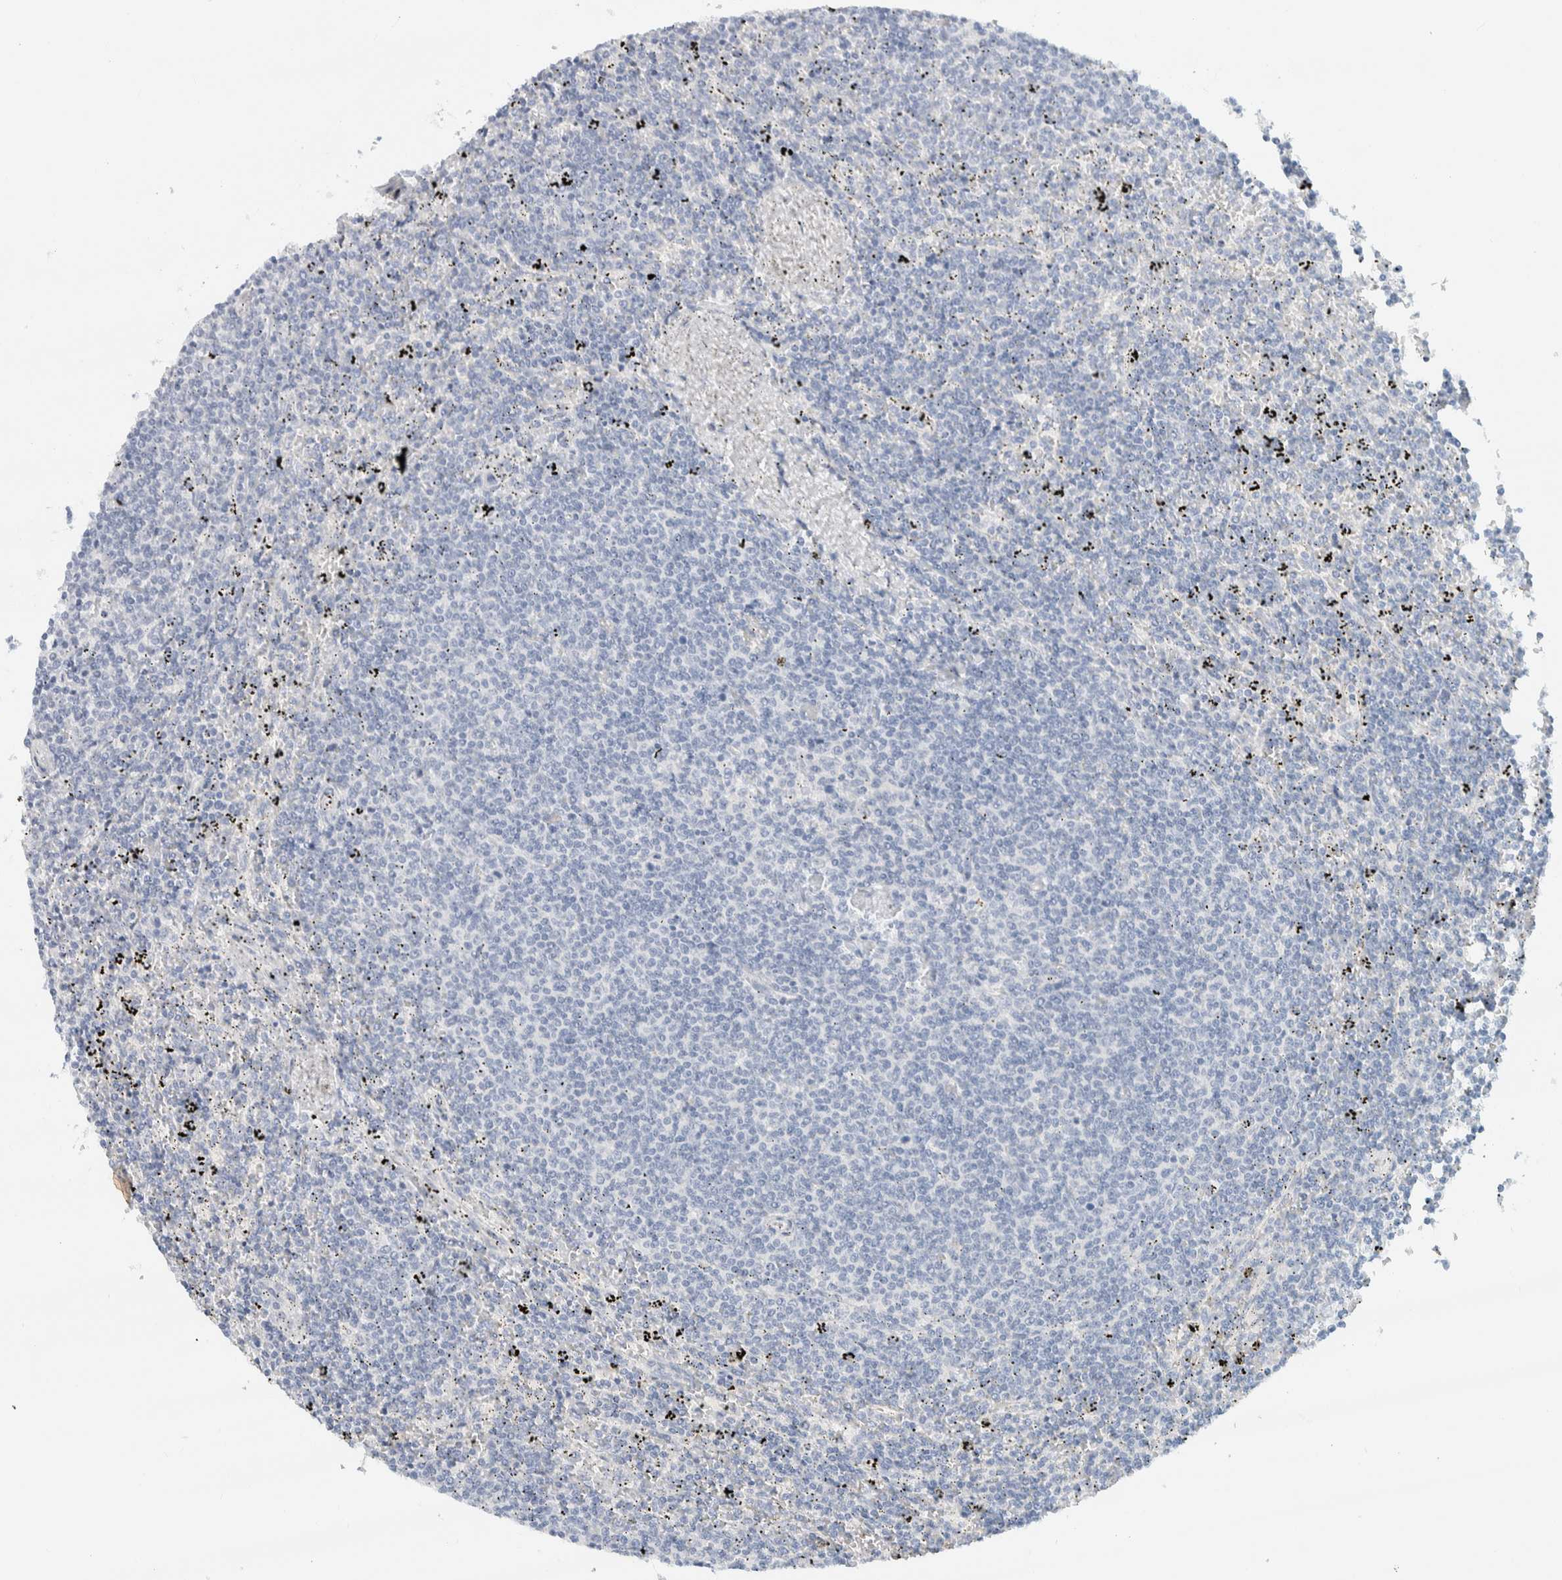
{"staining": {"intensity": "negative", "quantity": "none", "location": "none"}, "tissue": "lymphoma", "cell_type": "Tumor cells", "image_type": "cancer", "snomed": [{"axis": "morphology", "description": "Malignant lymphoma, non-Hodgkin's type, Low grade"}, {"axis": "topography", "description": "Spleen"}], "caption": "Tumor cells are negative for brown protein staining in malignant lymphoma, non-Hodgkin's type (low-grade).", "gene": "ALOX12B", "patient": {"sex": "female", "age": 50}}